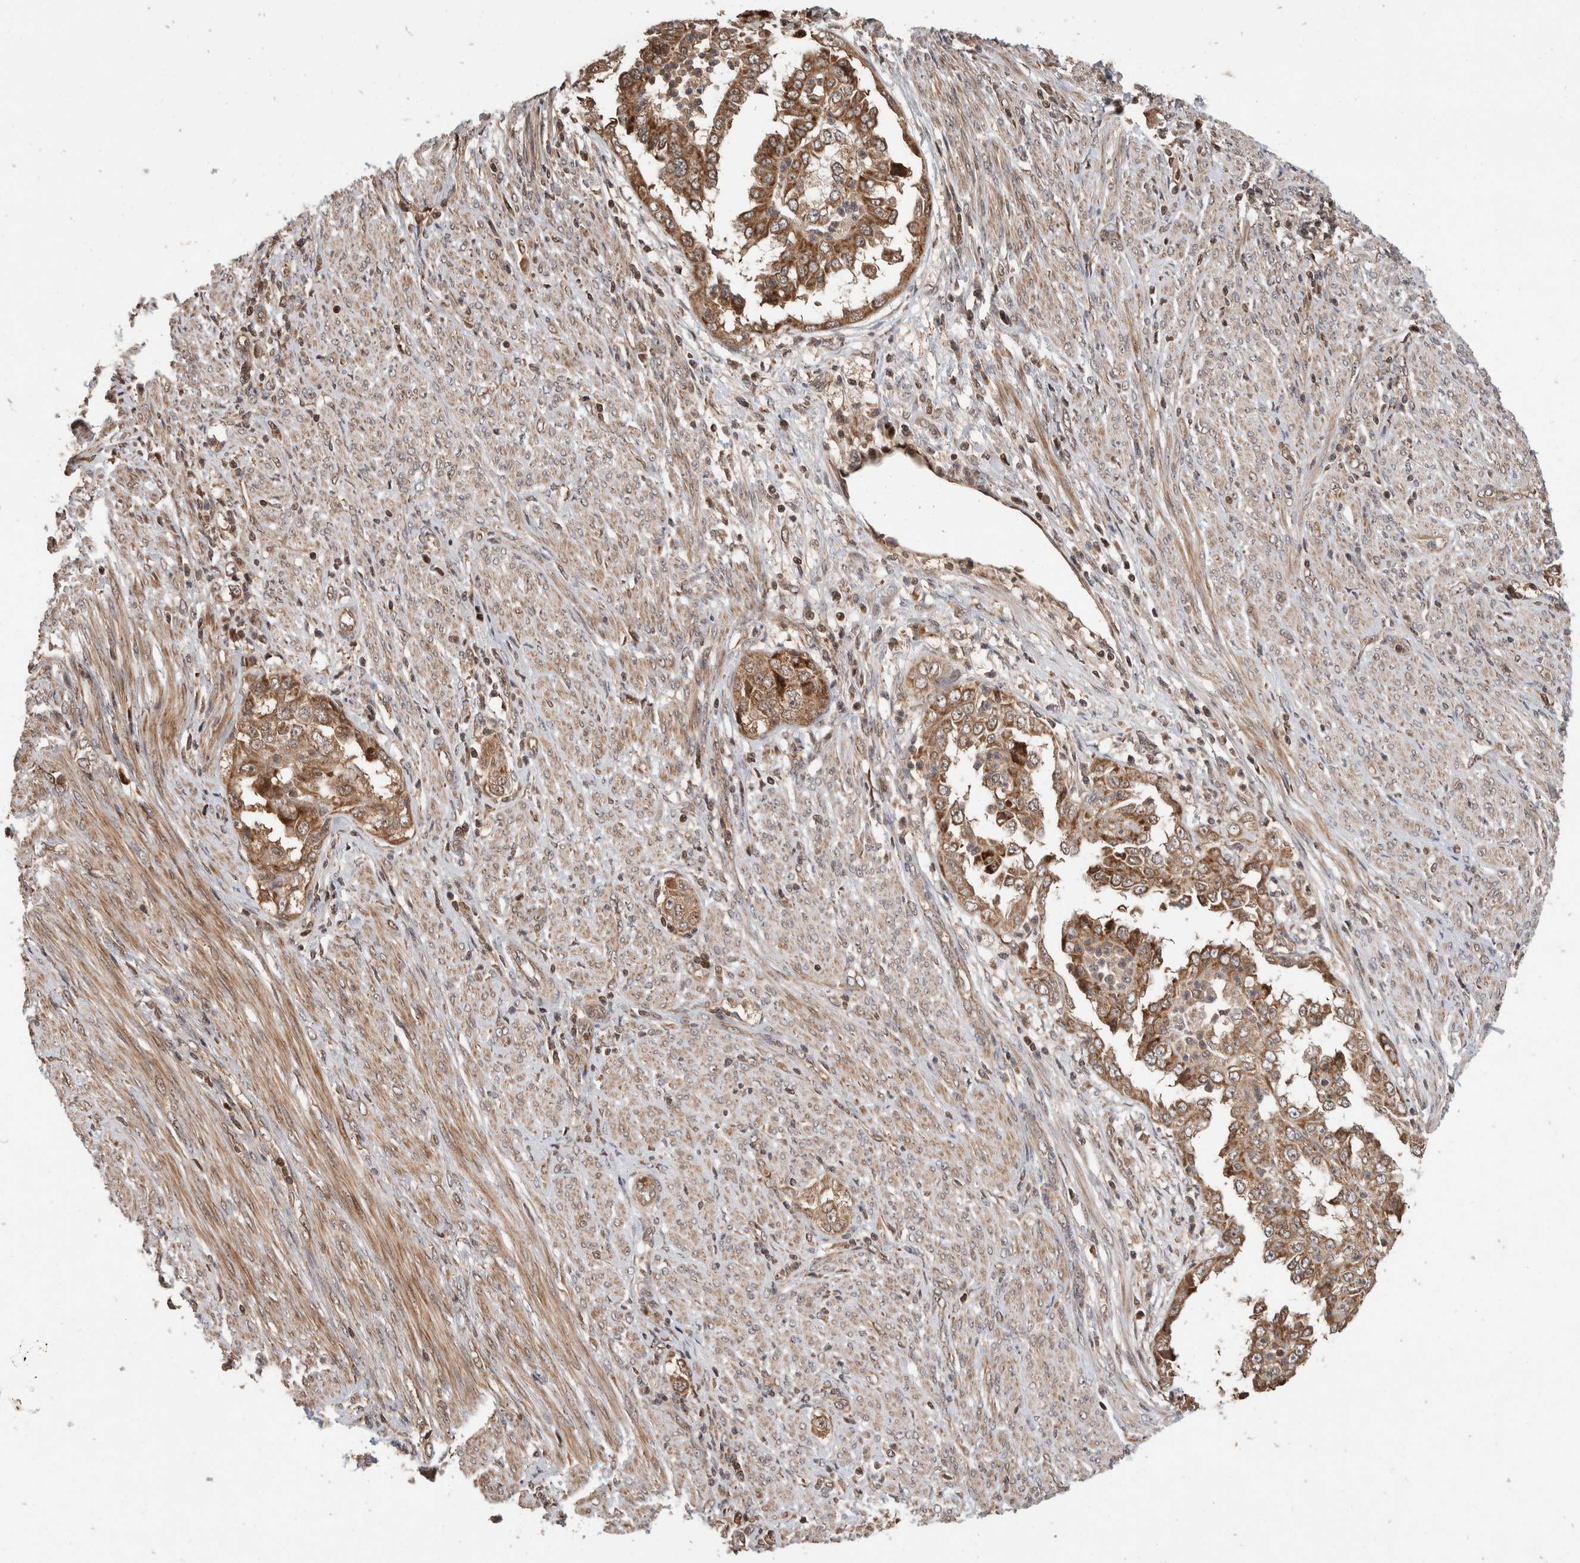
{"staining": {"intensity": "moderate", "quantity": ">75%", "location": "cytoplasmic/membranous"}, "tissue": "endometrial cancer", "cell_type": "Tumor cells", "image_type": "cancer", "snomed": [{"axis": "morphology", "description": "Adenocarcinoma, NOS"}, {"axis": "topography", "description": "Endometrium"}], "caption": "Brown immunohistochemical staining in adenocarcinoma (endometrial) shows moderate cytoplasmic/membranous positivity in about >75% of tumor cells.", "gene": "ABHD11", "patient": {"sex": "female", "age": 85}}